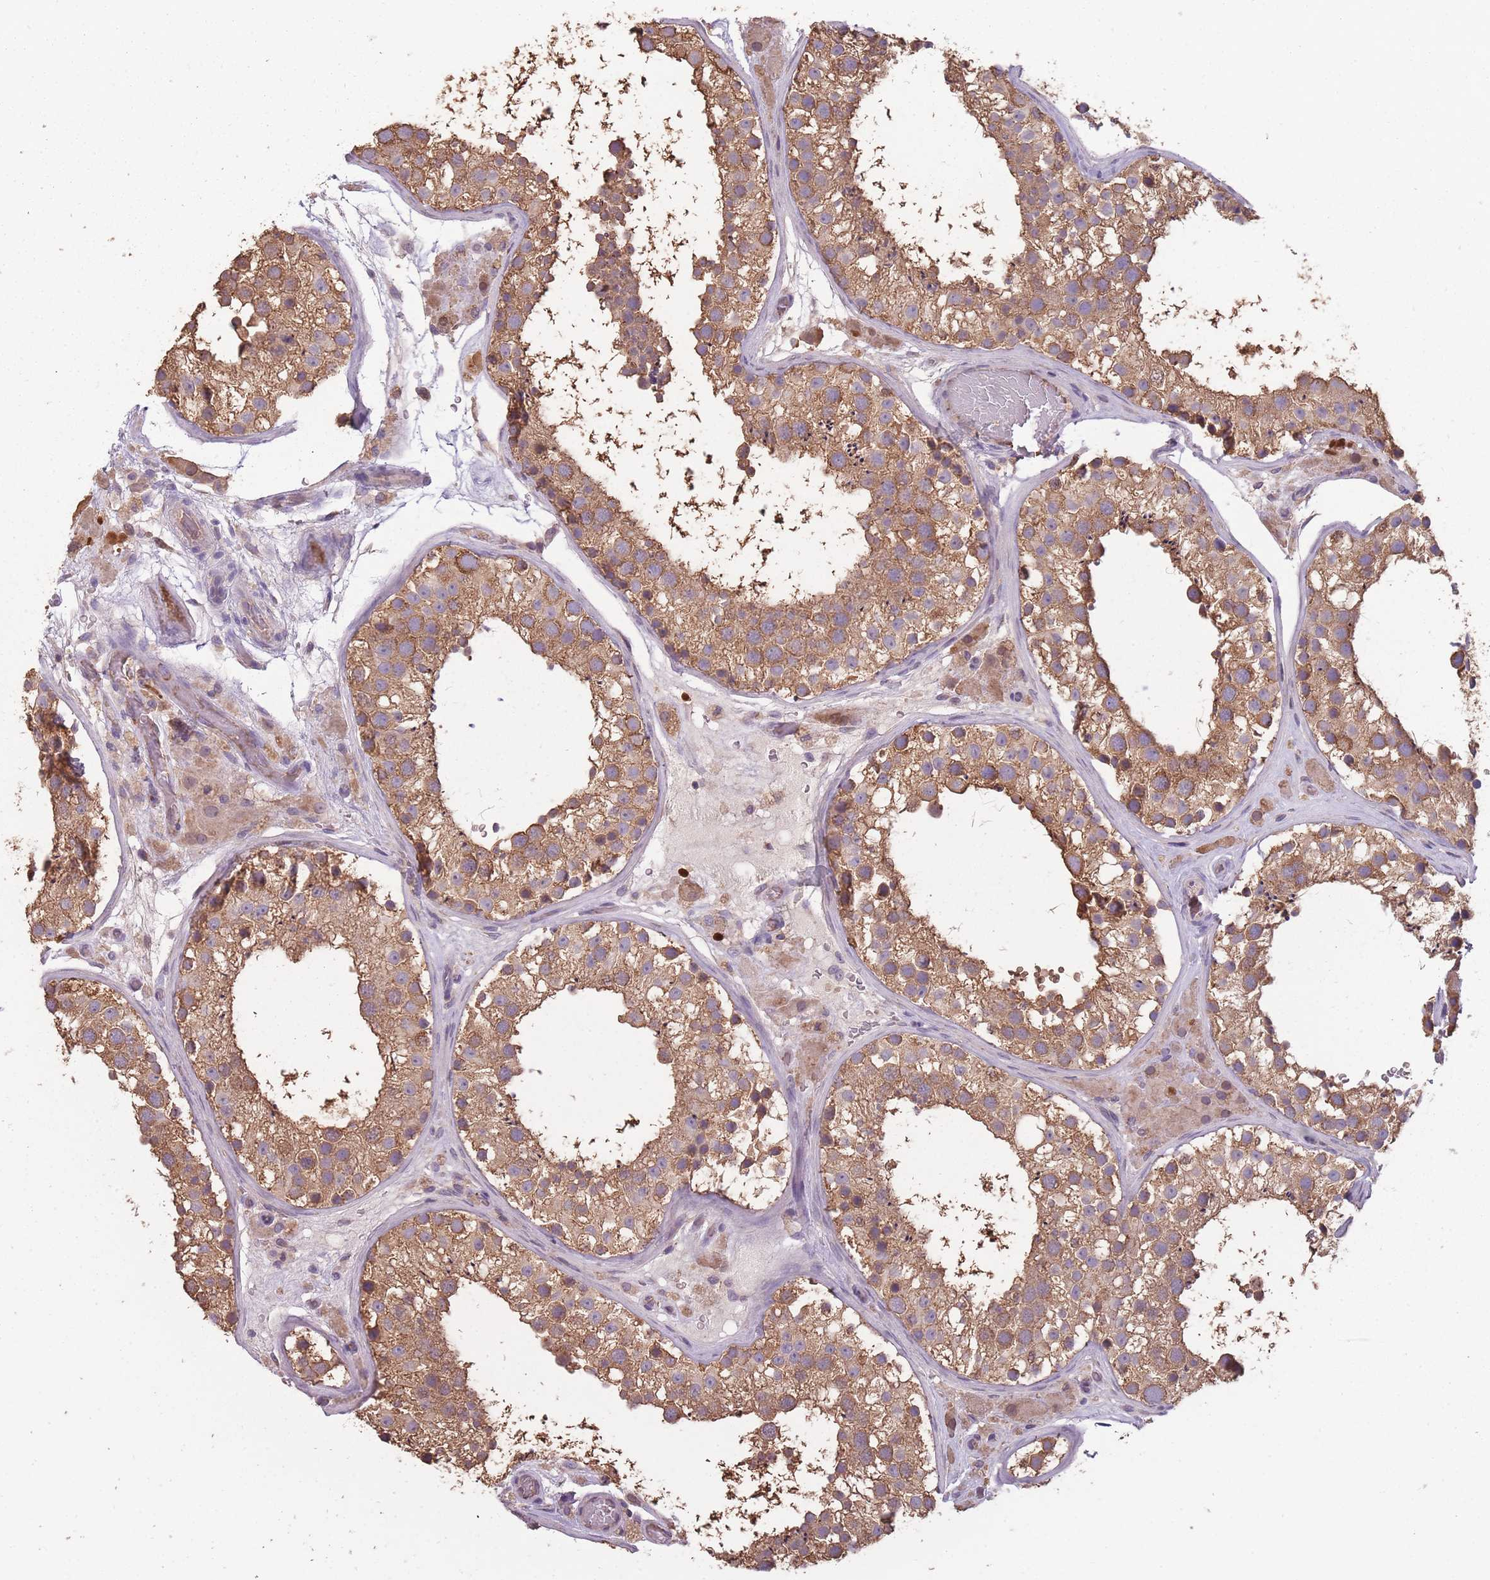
{"staining": {"intensity": "moderate", "quantity": ">75%", "location": "cytoplasmic/membranous"}, "tissue": "testis", "cell_type": "Cells in seminiferous ducts", "image_type": "normal", "snomed": [{"axis": "morphology", "description": "Normal tissue, NOS"}, {"axis": "topography", "description": "Testis"}], "caption": "Protein staining shows moderate cytoplasmic/membranous expression in approximately >75% of cells in seminiferous ducts in benign testis.", "gene": "SANBR", "patient": {"sex": "male", "age": 26}}